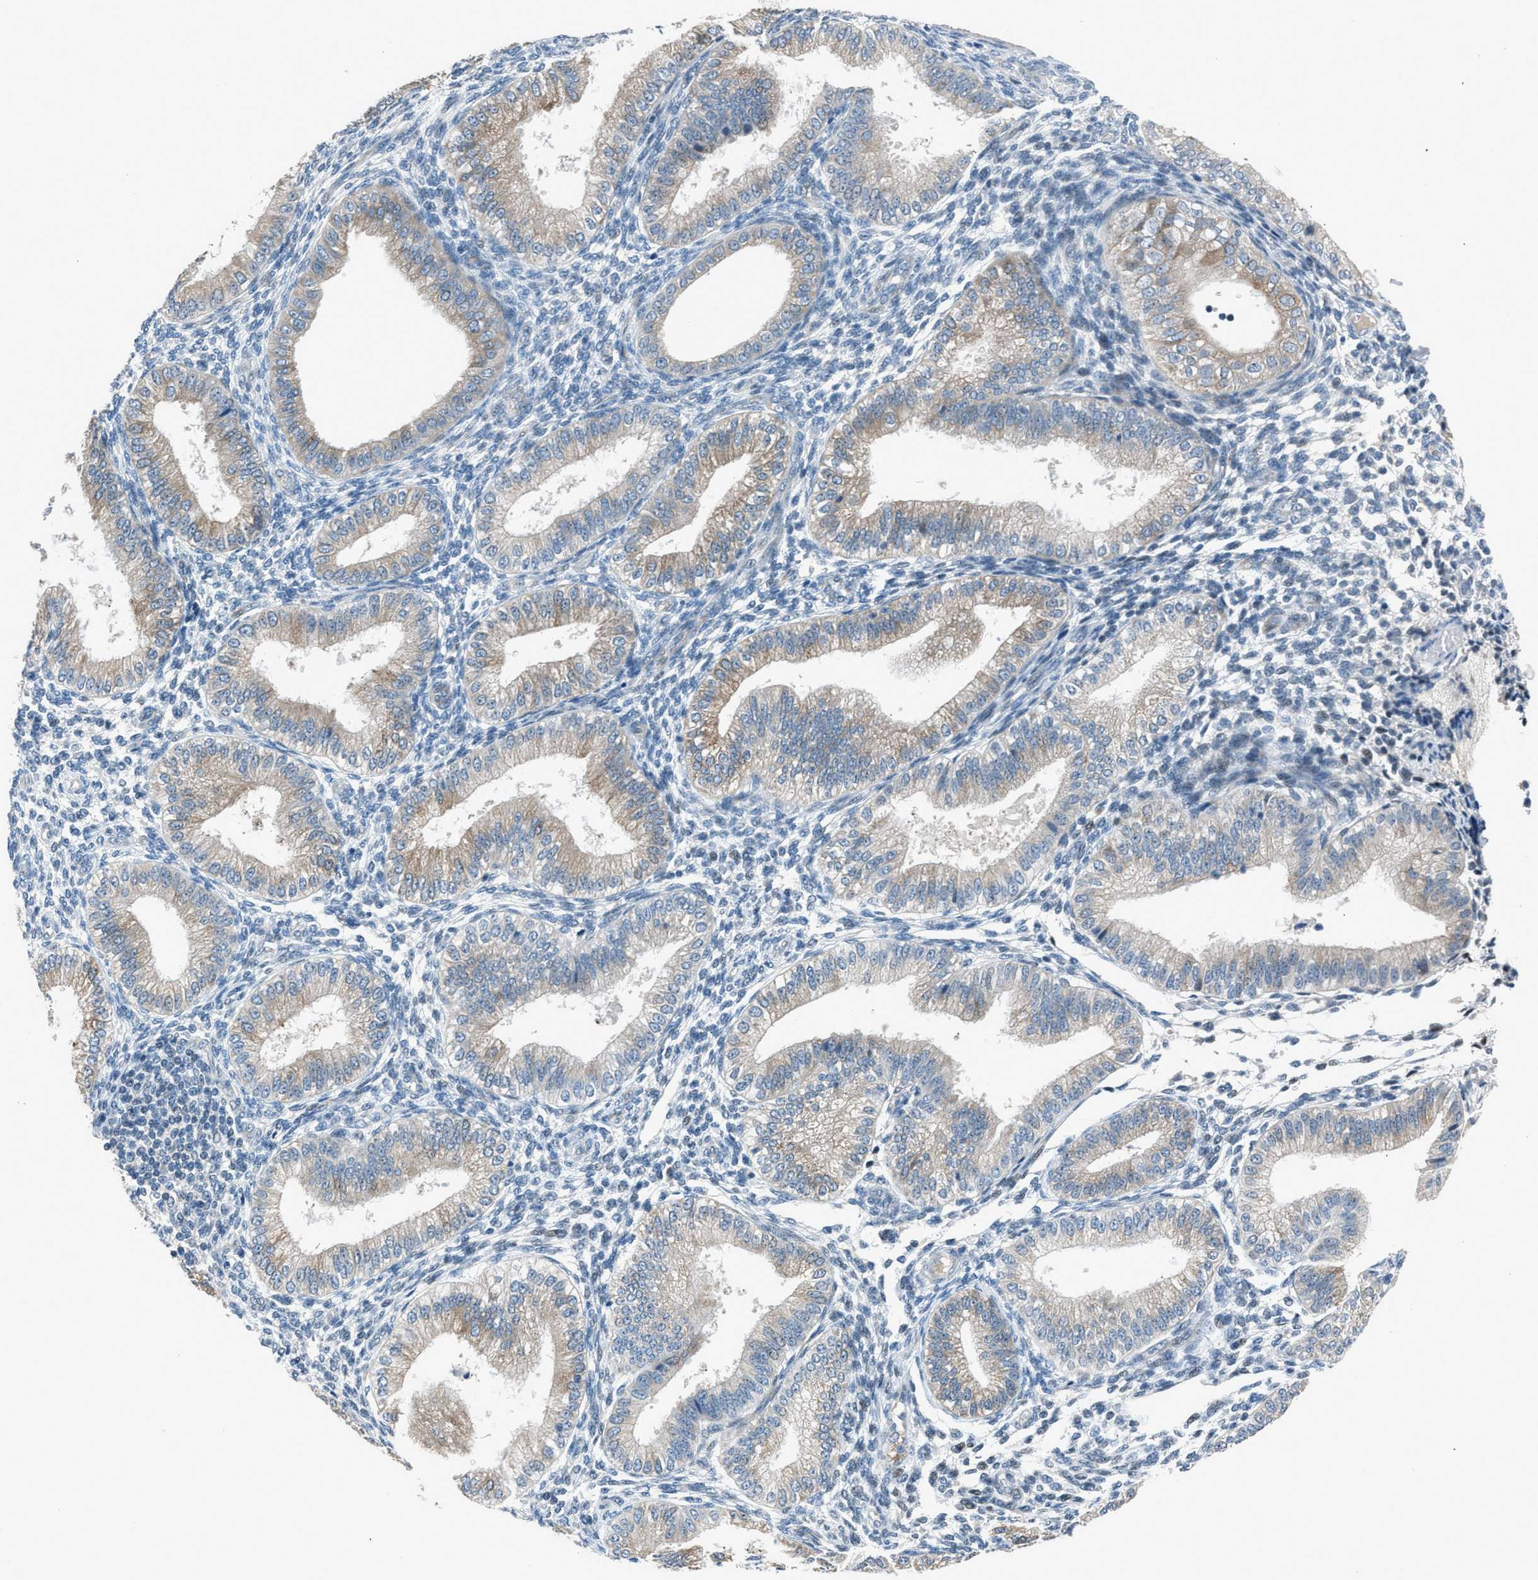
{"staining": {"intensity": "weak", "quantity": "<25%", "location": "nuclear"}, "tissue": "endometrium", "cell_type": "Cells in endometrial stroma", "image_type": "normal", "snomed": [{"axis": "morphology", "description": "Normal tissue, NOS"}, {"axis": "topography", "description": "Endometrium"}], "caption": "Immunohistochemistry micrograph of normal endometrium: endometrium stained with DAB (3,3'-diaminobenzidine) reveals no significant protein staining in cells in endometrial stroma.", "gene": "RNF41", "patient": {"sex": "female", "age": 39}}